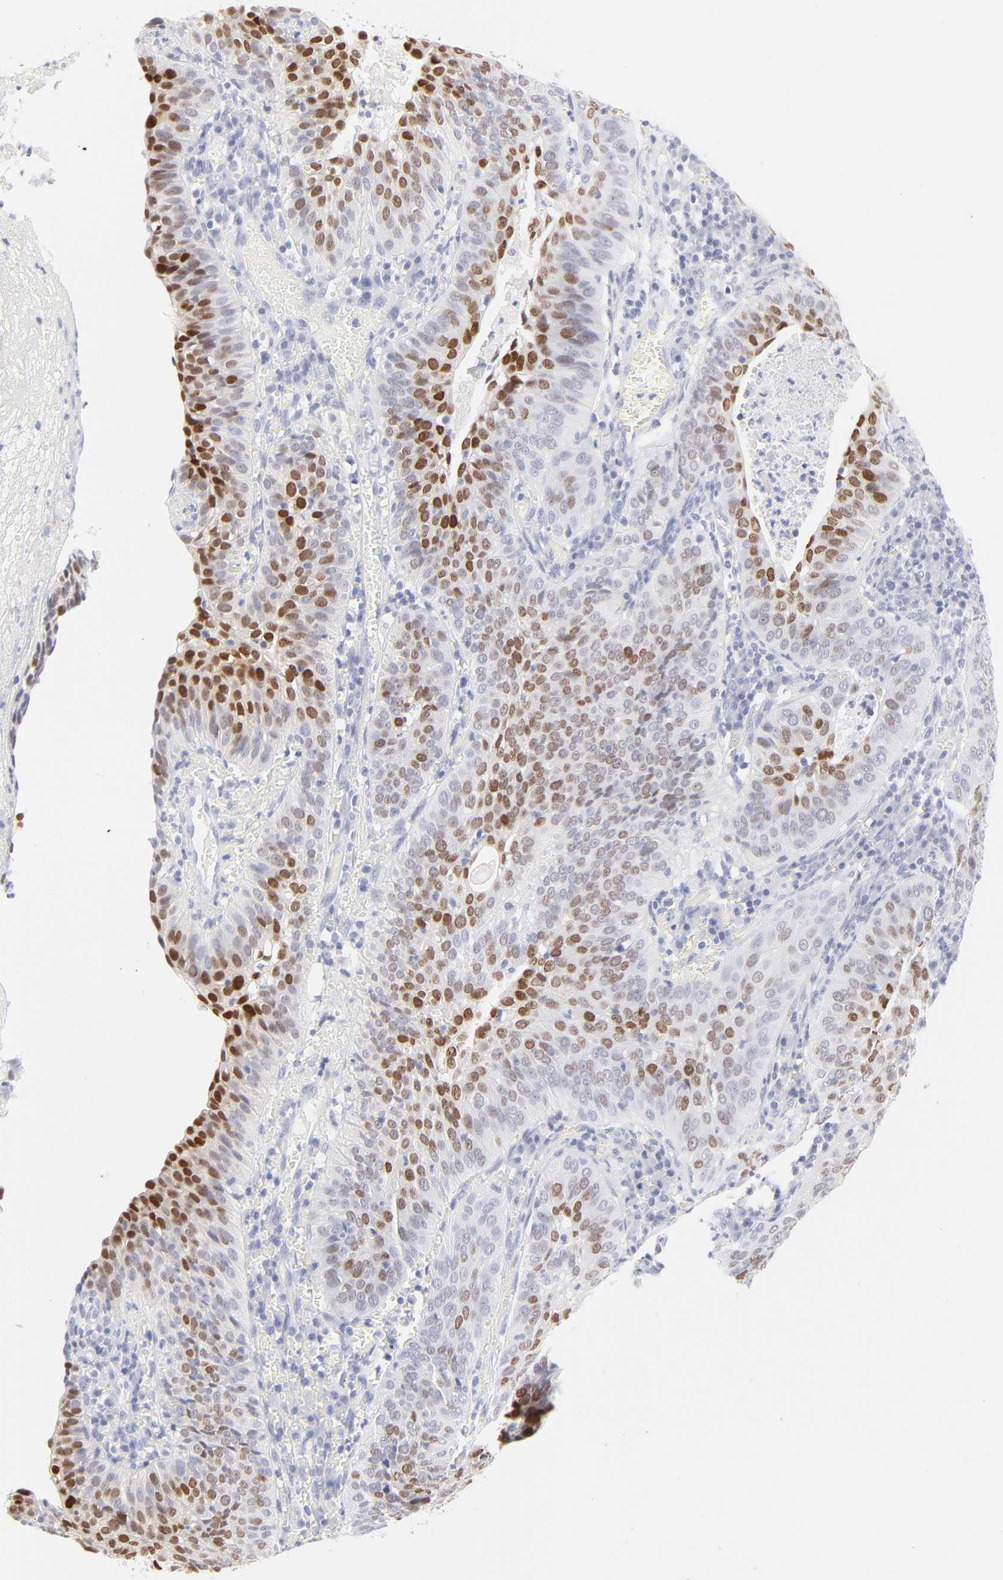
{"staining": {"intensity": "strong", "quantity": "25%-75%", "location": "nuclear"}, "tissue": "cervical cancer", "cell_type": "Tumor cells", "image_type": "cancer", "snomed": [{"axis": "morphology", "description": "Squamous cell carcinoma, NOS"}, {"axis": "topography", "description": "Cervix"}], "caption": "Immunohistochemical staining of human cervical cancer displays high levels of strong nuclear protein staining in approximately 25%-75% of tumor cells.", "gene": "ELF3", "patient": {"sex": "female", "age": 39}}